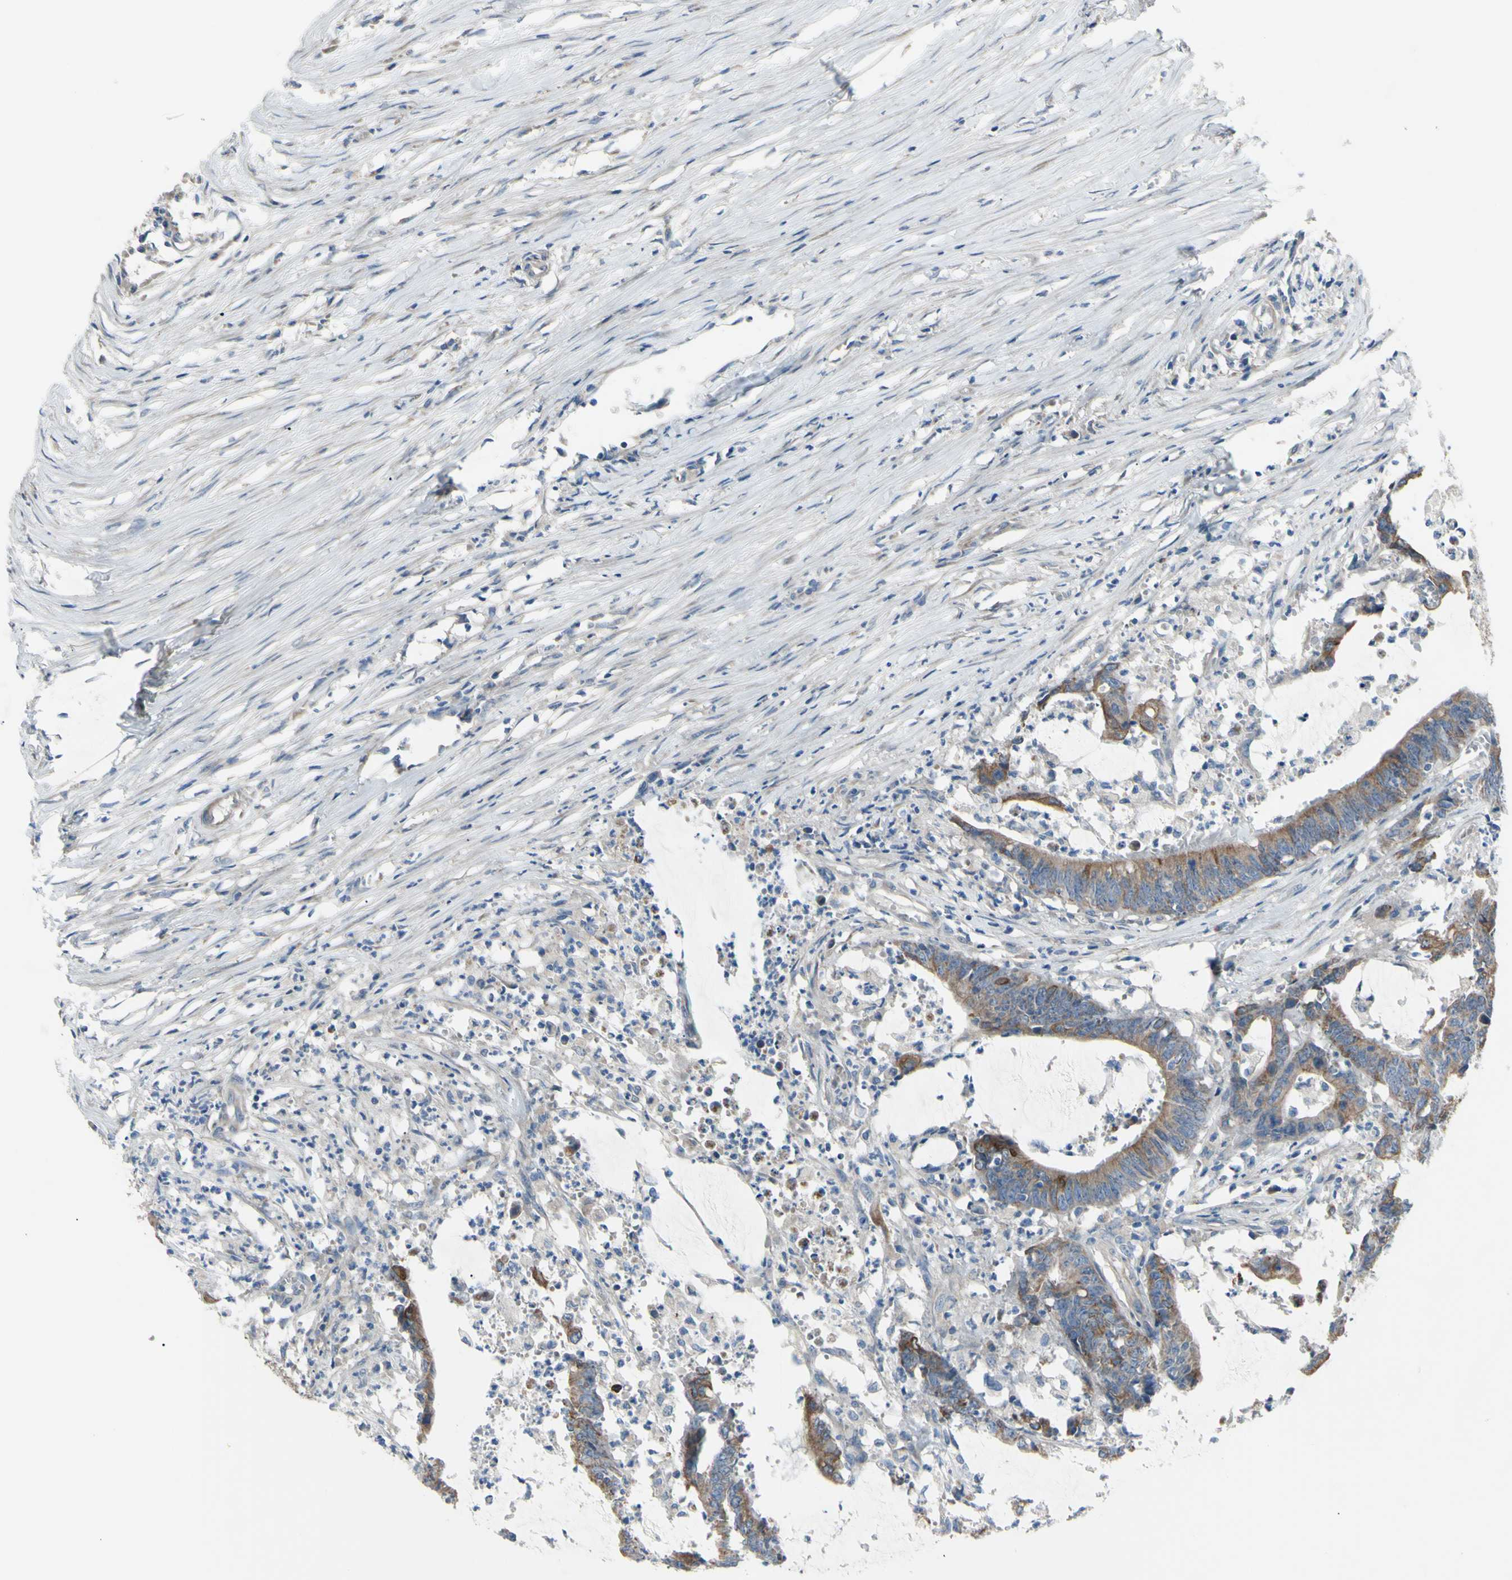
{"staining": {"intensity": "moderate", "quantity": ">75%", "location": "cytoplasmic/membranous"}, "tissue": "colorectal cancer", "cell_type": "Tumor cells", "image_type": "cancer", "snomed": [{"axis": "morphology", "description": "Adenocarcinoma, NOS"}, {"axis": "topography", "description": "Rectum"}], "caption": "This photomicrograph demonstrates colorectal adenocarcinoma stained with immunohistochemistry to label a protein in brown. The cytoplasmic/membranous of tumor cells show moderate positivity for the protein. Nuclei are counter-stained blue.", "gene": "GRAMD2B", "patient": {"sex": "female", "age": 66}}